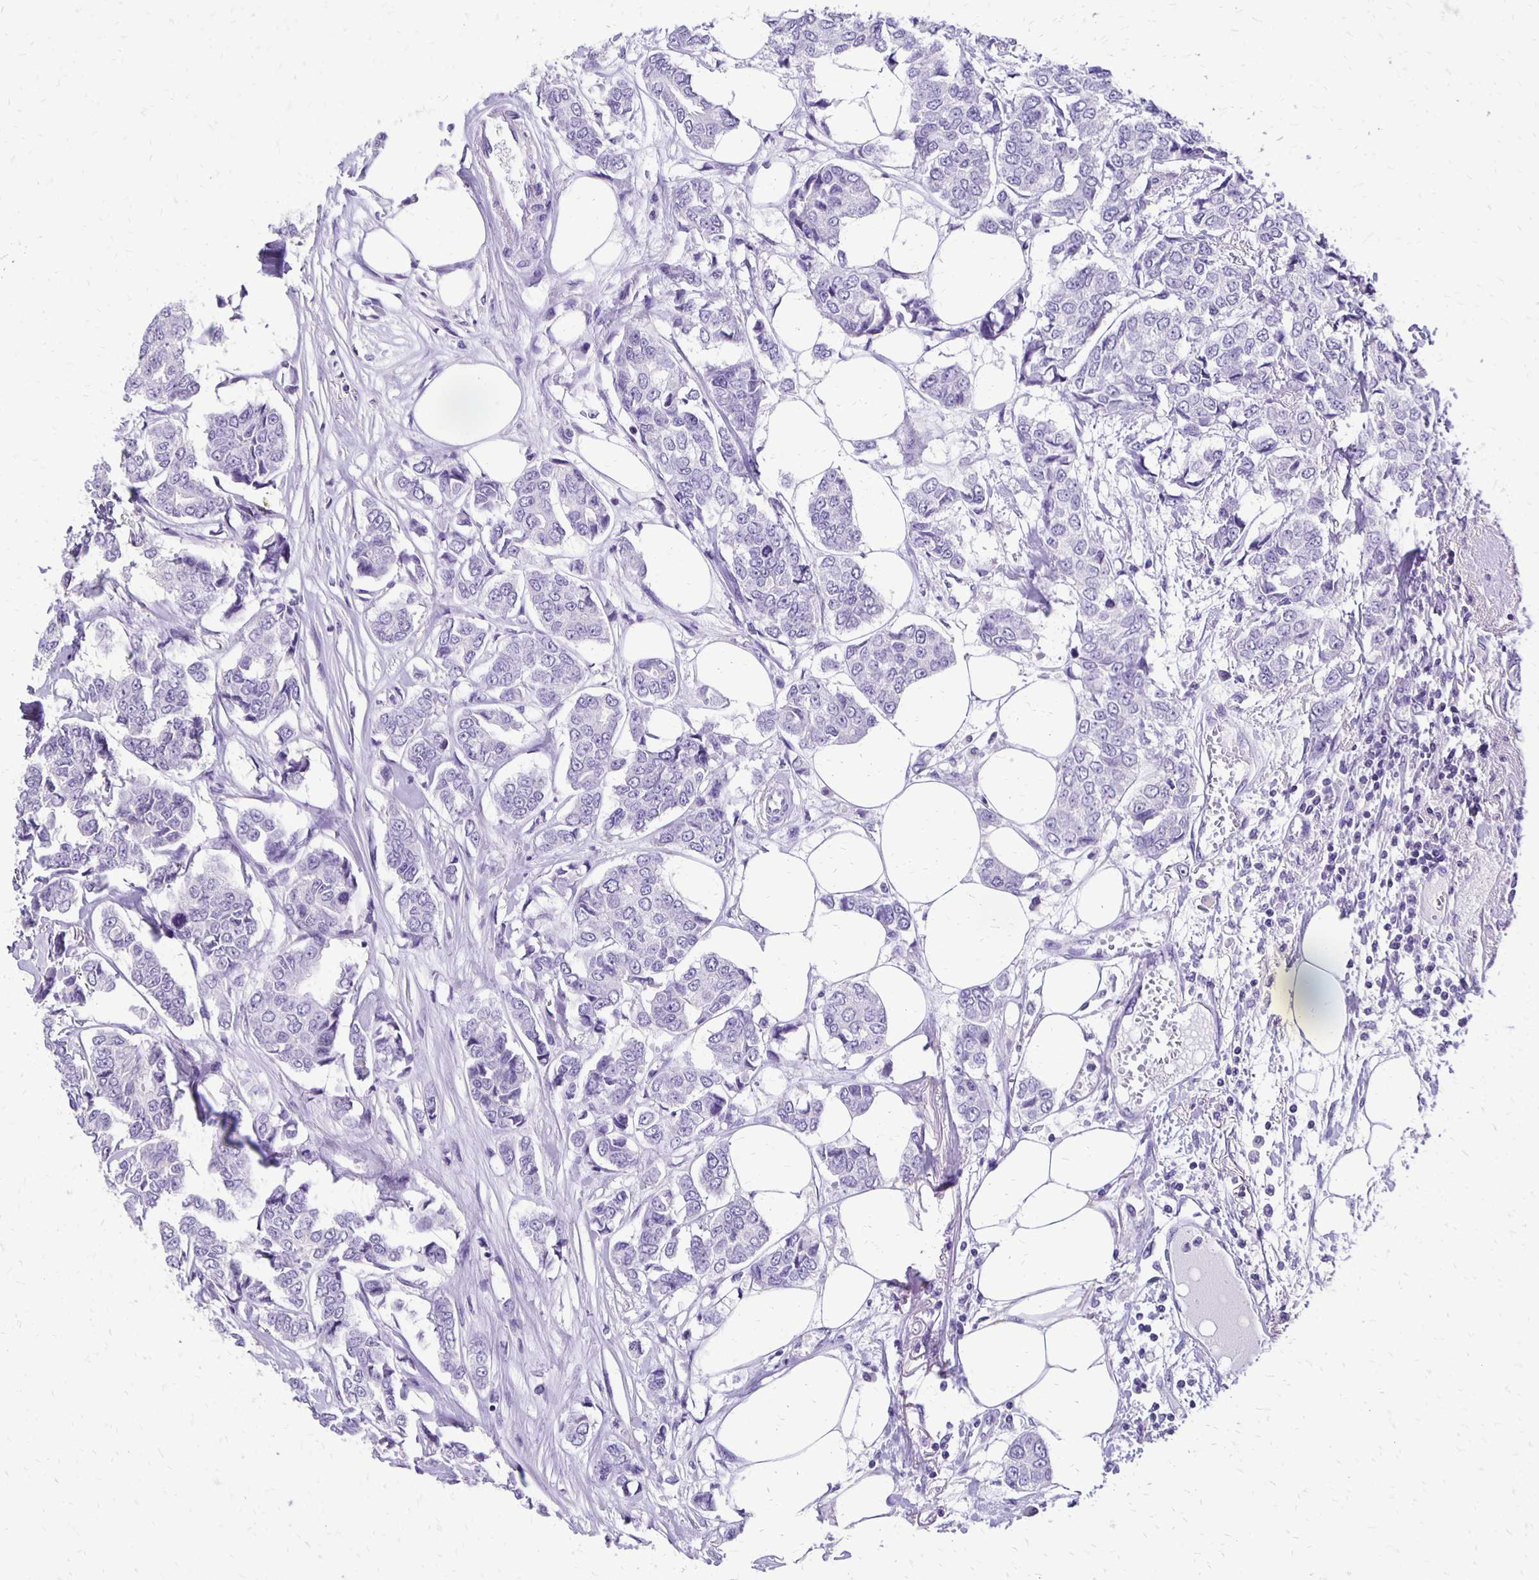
{"staining": {"intensity": "negative", "quantity": "none", "location": "none"}, "tissue": "breast cancer", "cell_type": "Tumor cells", "image_type": "cancer", "snomed": [{"axis": "morphology", "description": "Duct carcinoma"}, {"axis": "topography", "description": "Breast"}], "caption": "Tumor cells are negative for brown protein staining in breast cancer (intraductal carcinoma).", "gene": "ANKRD45", "patient": {"sex": "female", "age": 94}}